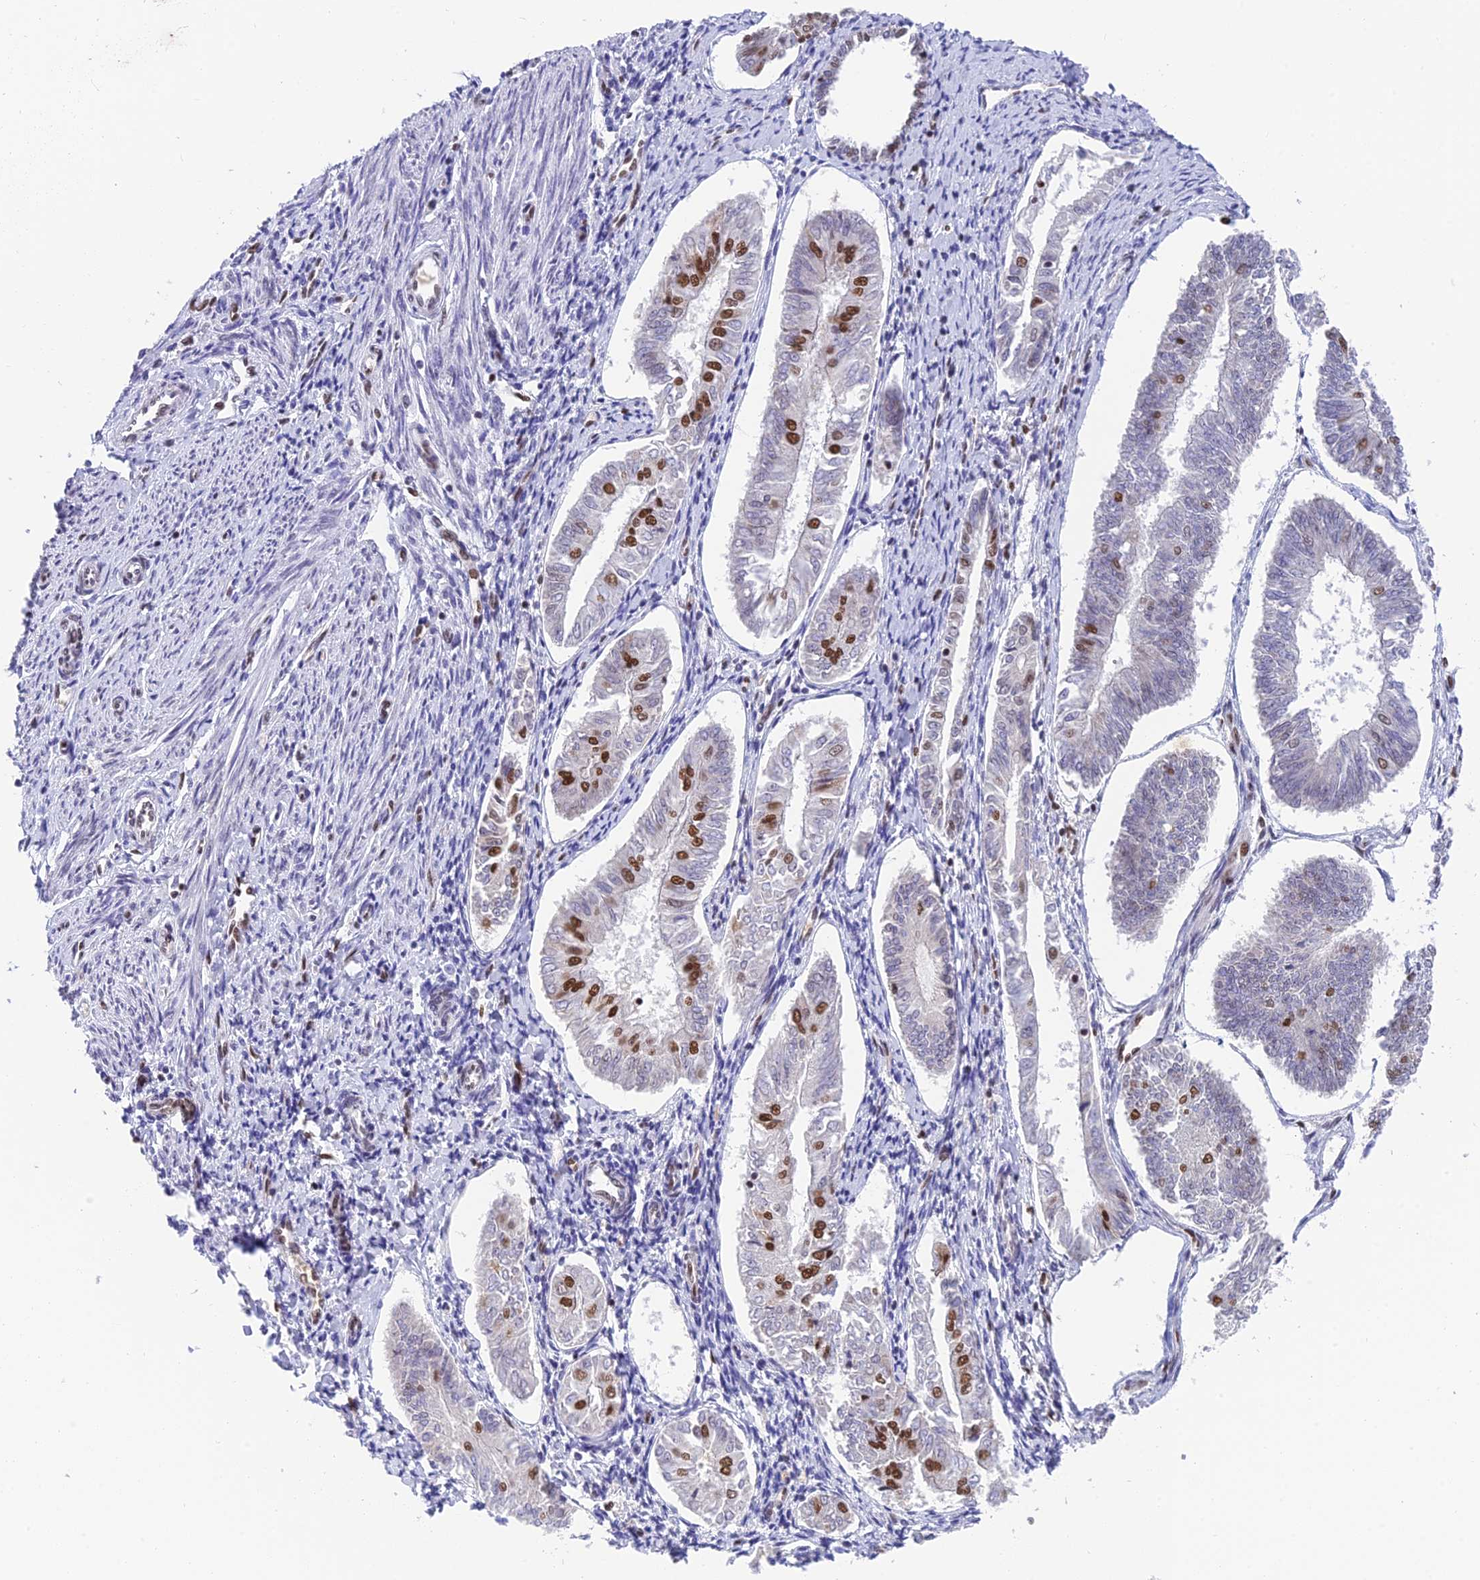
{"staining": {"intensity": "moderate", "quantity": "<25%", "location": "nuclear"}, "tissue": "endometrial cancer", "cell_type": "Tumor cells", "image_type": "cancer", "snomed": [{"axis": "morphology", "description": "Adenocarcinoma, NOS"}, {"axis": "topography", "description": "Endometrium"}], "caption": "Immunohistochemistry (IHC) (DAB) staining of adenocarcinoma (endometrial) exhibits moderate nuclear protein staining in about <25% of tumor cells.", "gene": "EEF1AKMT3", "patient": {"sex": "female", "age": 58}}